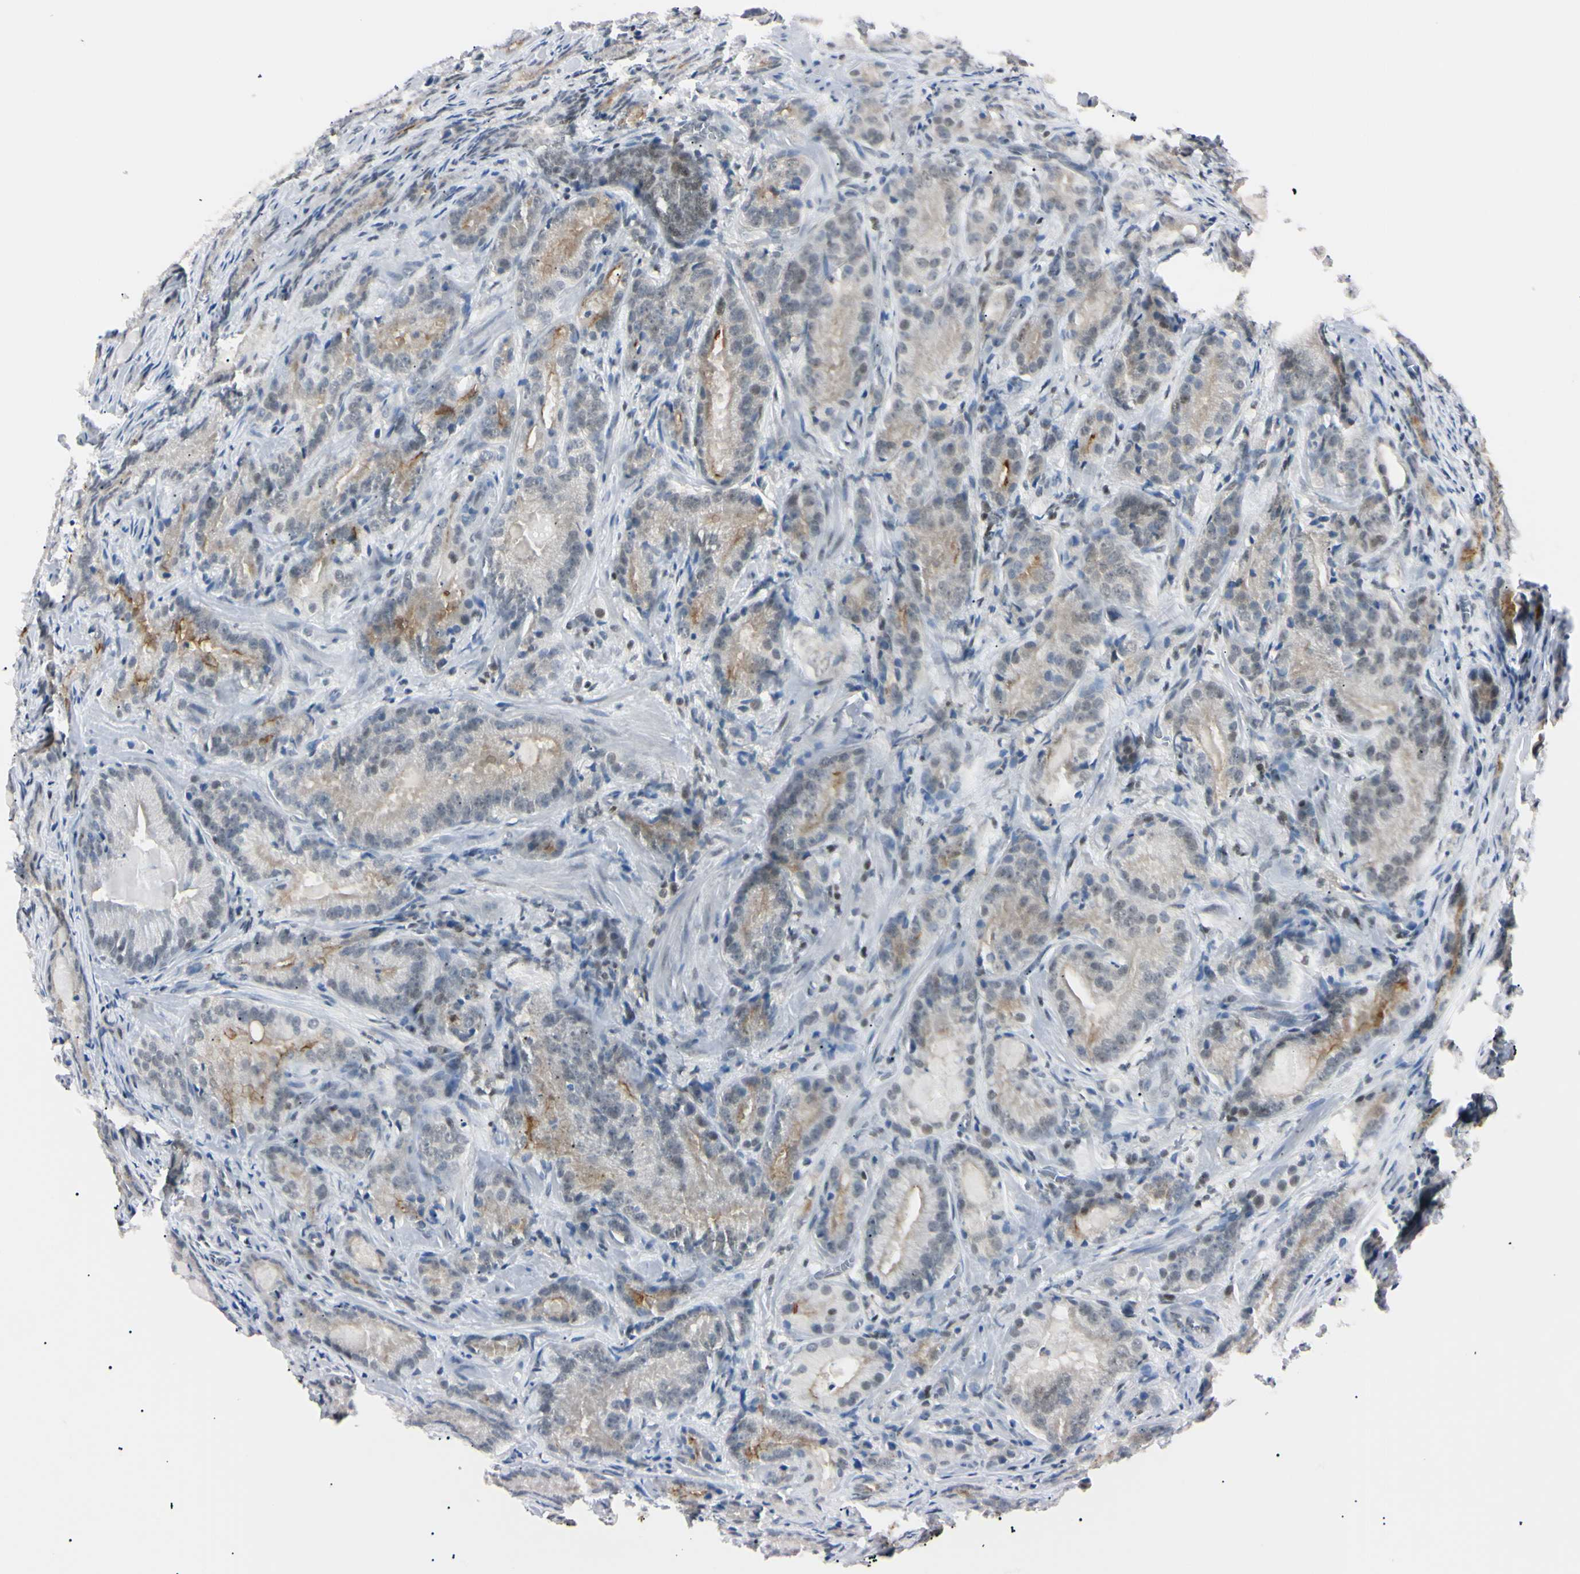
{"staining": {"intensity": "negative", "quantity": "none", "location": "none"}, "tissue": "prostate cancer", "cell_type": "Tumor cells", "image_type": "cancer", "snomed": [{"axis": "morphology", "description": "Adenocarcinoma, High grade"}, {"axis": "topography", "description": "Prostate"}], "caption": "The micrograph exhibits no staining of tumor cells in prostate cancer.", "gene": "C1orf174", "patient": {"sex": "male", "age": 64}}